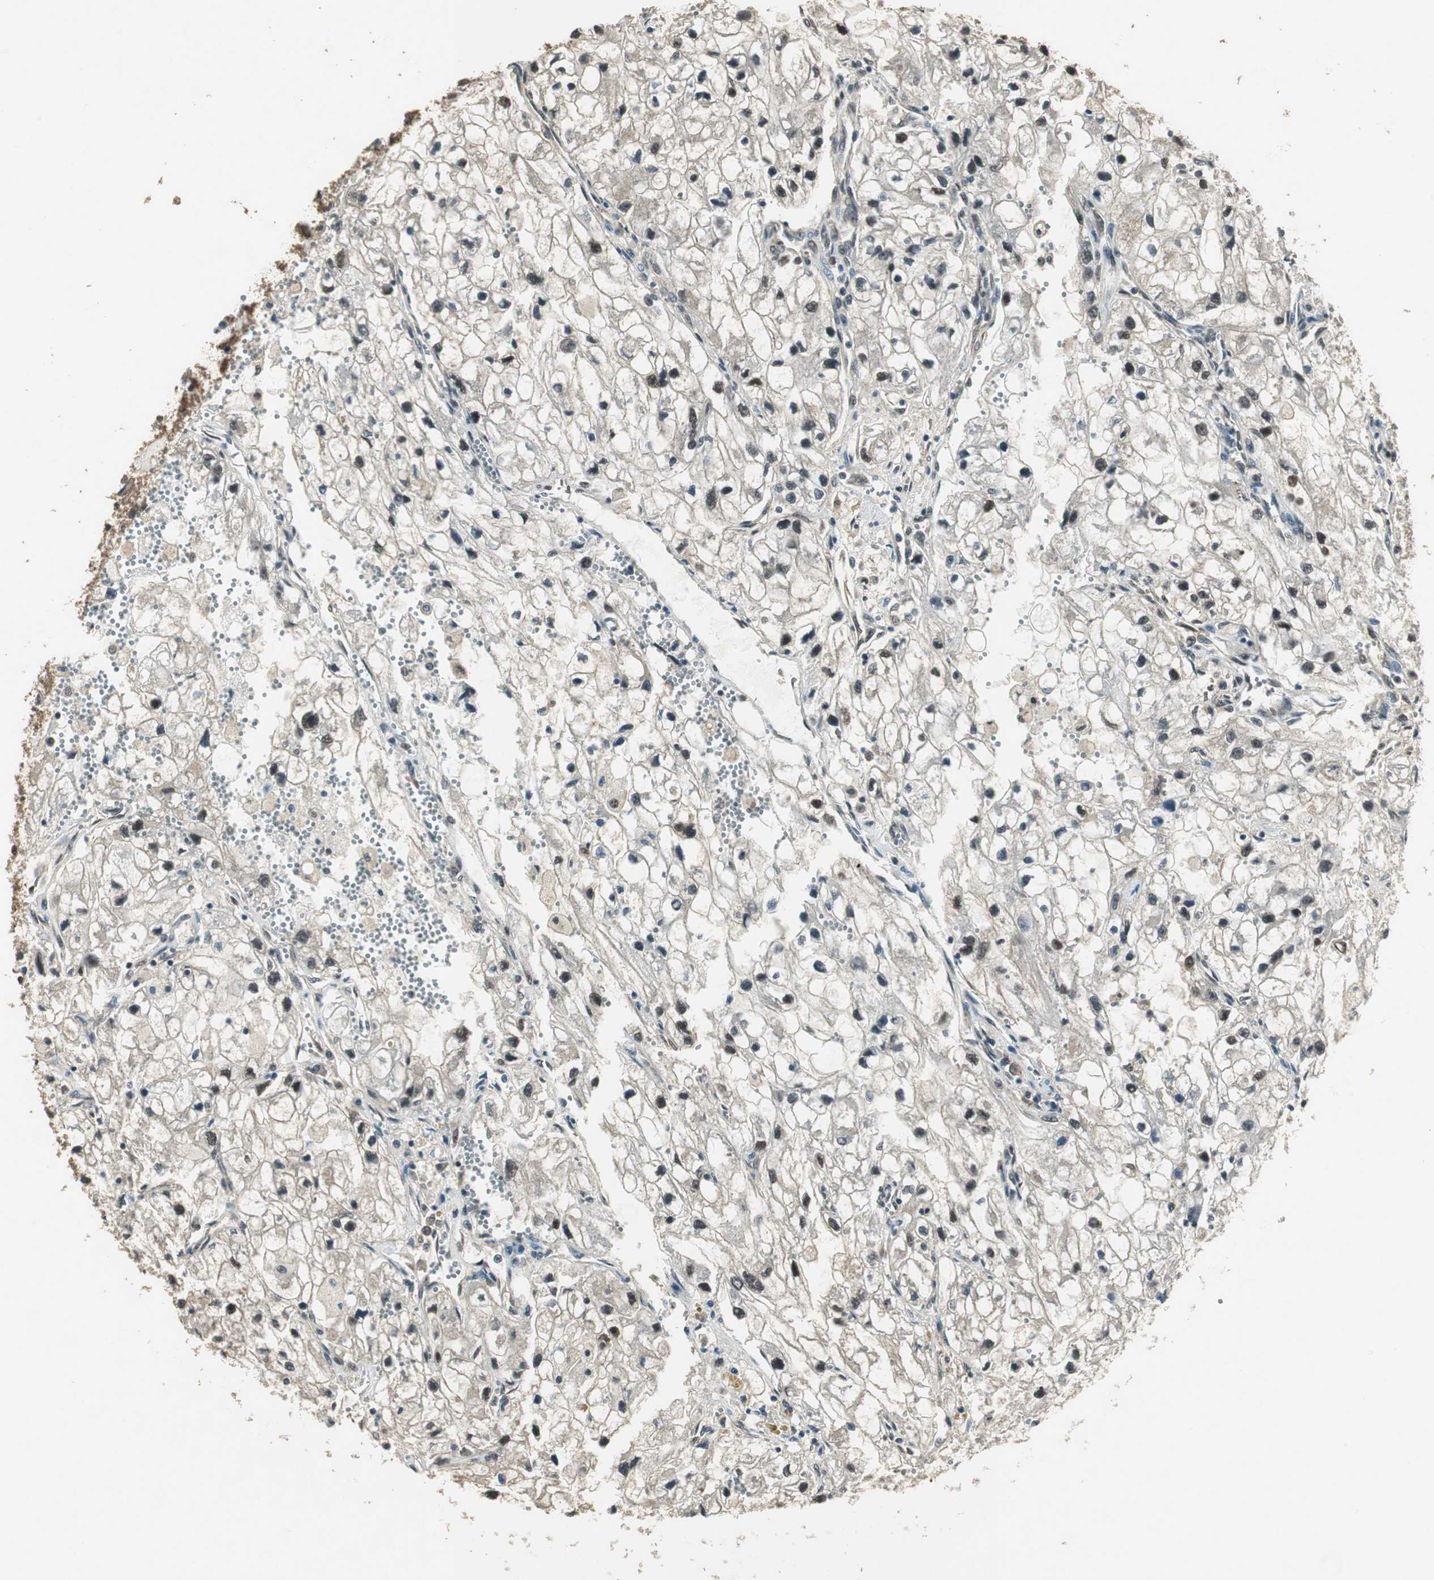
{"staining": {"intensity": "weak", "quantity": ">75%", "location": "nuclear"}, "tissue": "renal cancer", "cell_type": "Tumor cells", "image_type": "cancer", "snomed": [{"axis": "morphology", "description": "Adenocarcinoma, NOS"}, {"axis": "topography", "description": "Kidney"}], "caption": "Human renal adenocarcinoma stained with a brown dye shows weak nuclear positive positivity in approximately >75% of tumor cells.", "gene": "PSMB4", "patient": {"sex": "female", "age": 70}}